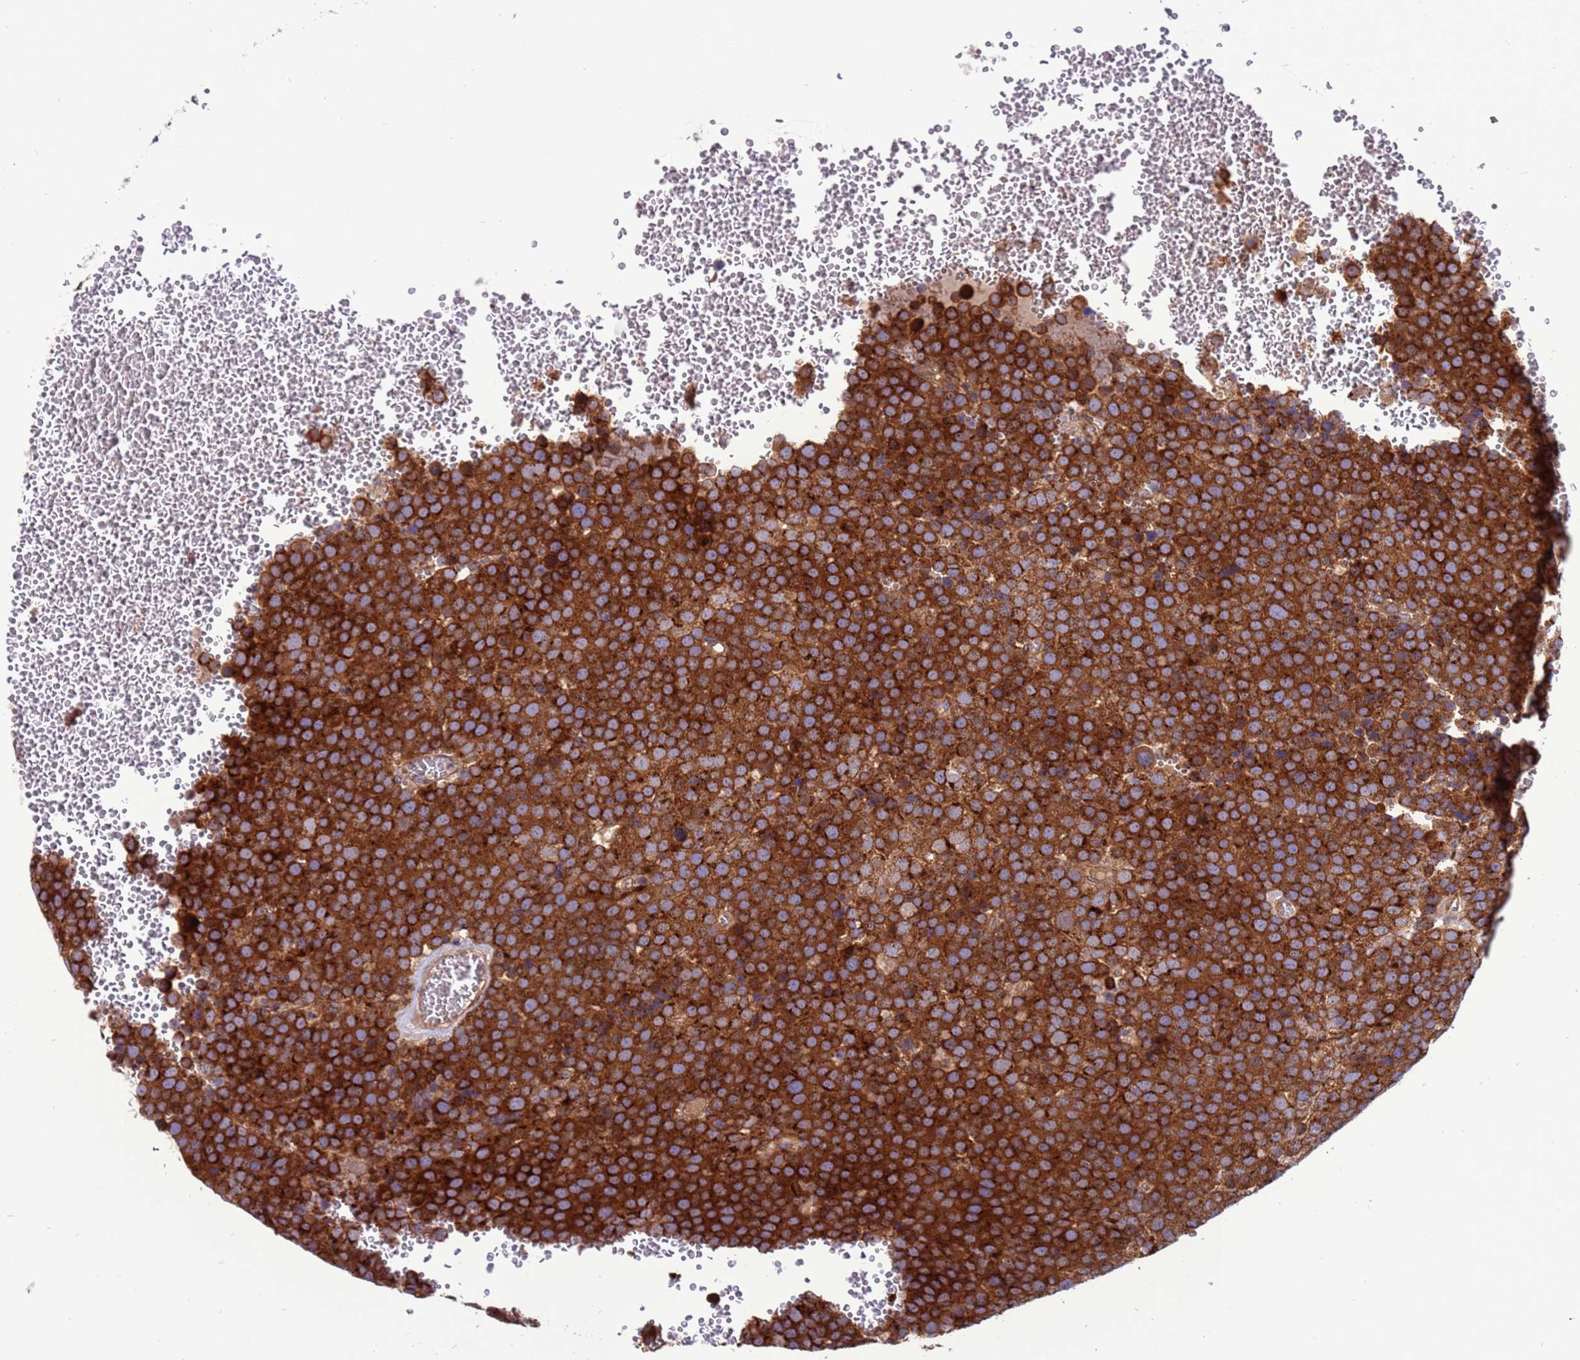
{"staining": {"intensity": "strong", "quantity": ">75%", "location": "cytoplasmic/membranous"}, "tissue": "testis cancer", "cell_type": "Tumor cells", "image_type": "cancer", "snomed": [{"axis": "morphology", "description": "Seminoma, NOS"}, {"axis": "topography", "description": "Testis"}], "caption": "About >75% of tumor cells in testis cancer (seminoma) demonstrate strong cytoplasmic/membranous protein staining as visualized by brown immunohistochemical staining.", "gene": "ZC3HAV1", "patient": {"sex": "male", "age": 71}}